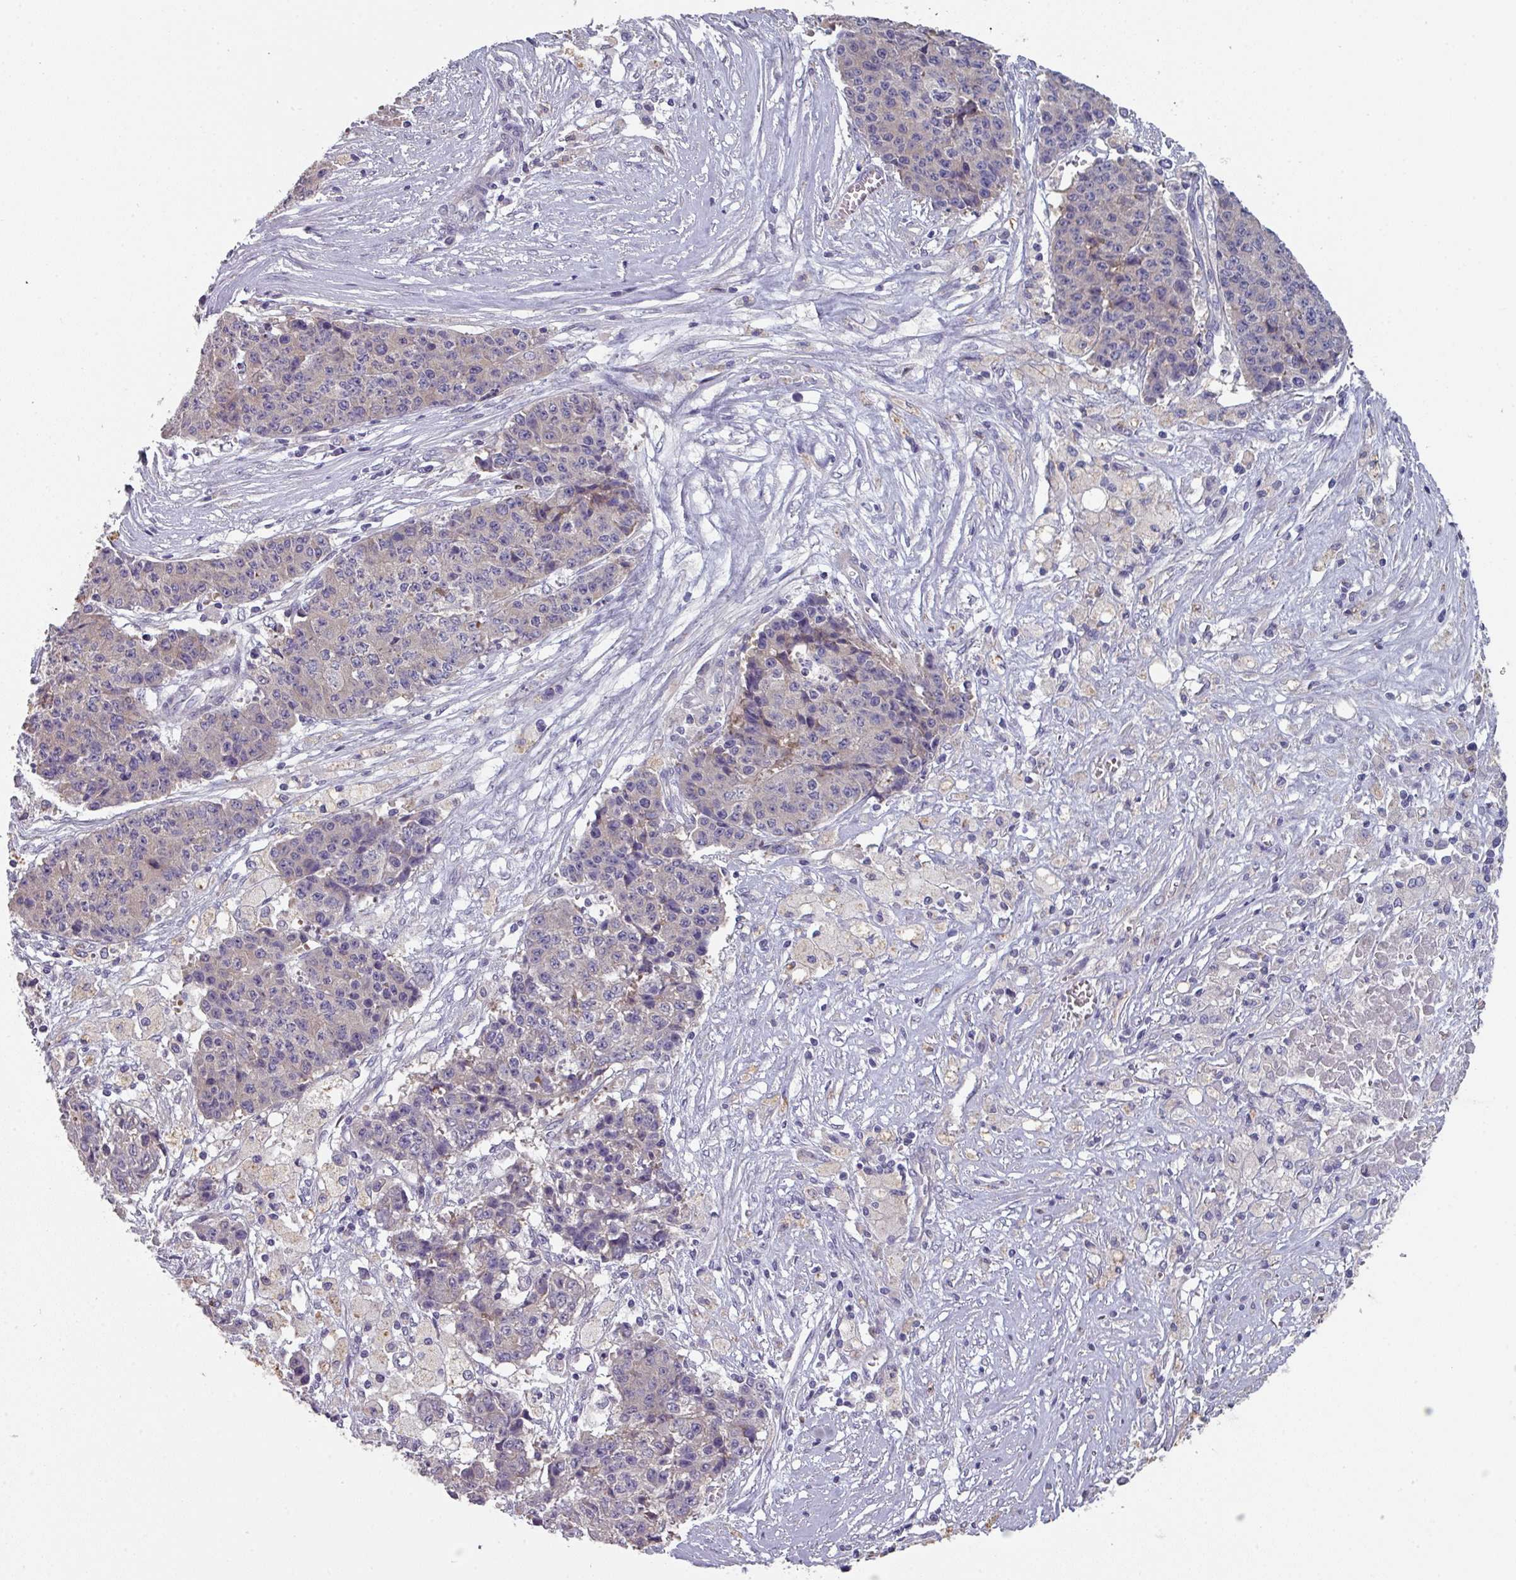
{"staining": {"intensity": "negative", "quantity": "none", "location": "none"}, "tissue": "ovarian cancer", "cell_type": "Tumor cells", "image_type": "cancer", "snomed": [{"axis": "morphology", "description": "Carcinoma, endometroid"}, {"axis": "topography", "description": "Ovary"}], "caption": "There is no significant expression in tumor cells of ovarian cancer (endometroid carcinoma). (DAB IHC visualized using brightfield microscopy, high magnification).", "gene": "PRAMEF8", "patient": {"sex": "female", "age": 42}}